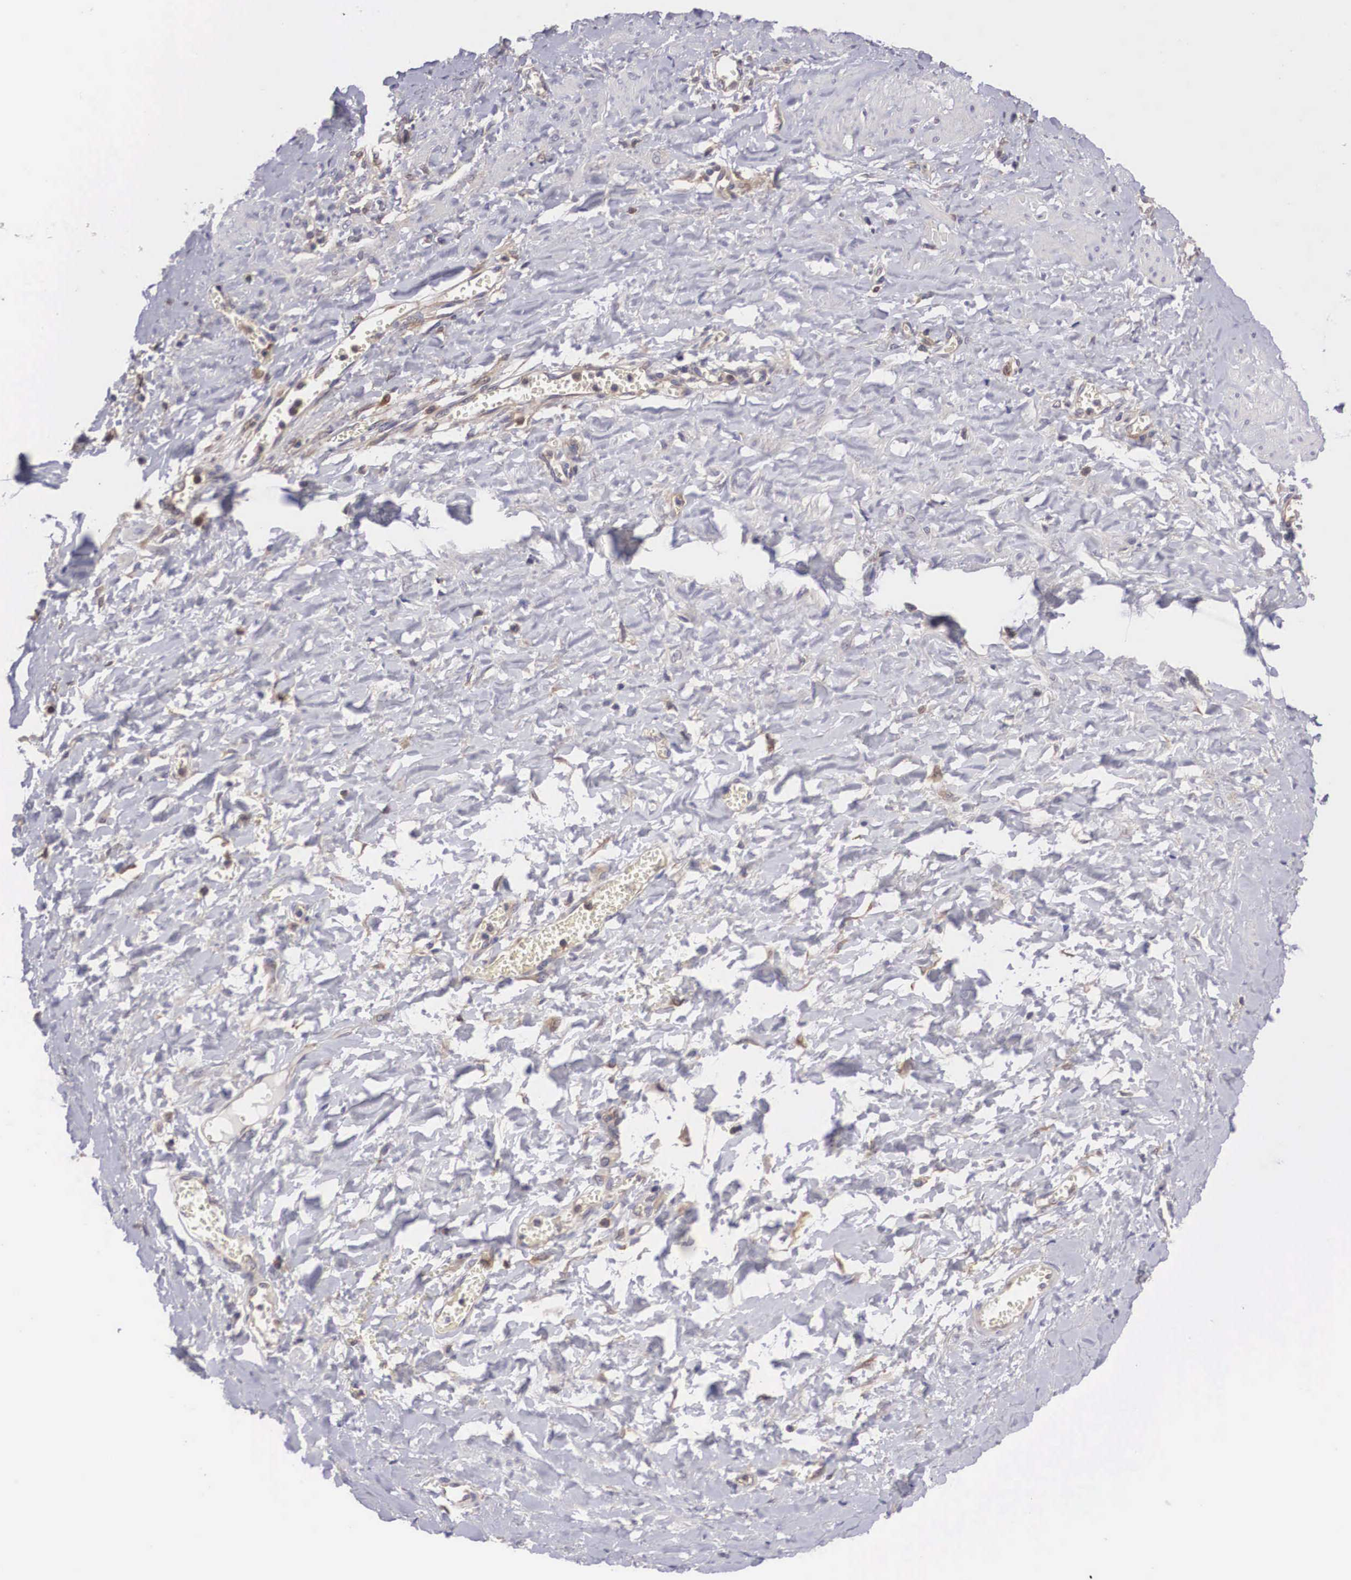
{"staining": {"intensity": "negative", "quantity": "none", "location": "none"}, "tissue": "smooth muscle", "cell_type": "Smooth muscle cells", "image_type": "normal", "snomed": [{"axis": "morphology", "description": "Normal tissue, NOS"}, {"axis": "topography", "description": "Uterus"}], "caption": "This histopathology image is of normal smooth muscle stained with immunohistochemistry to label a protein in brown with the nuclei are counter-stained blue. There is no staining in smooth muscle cells. (Immunohistochemistry, brightfield microscopy, high magnification).", "gene": "GRIPAP1", "patient": {"sex": "female", "age": 56}}